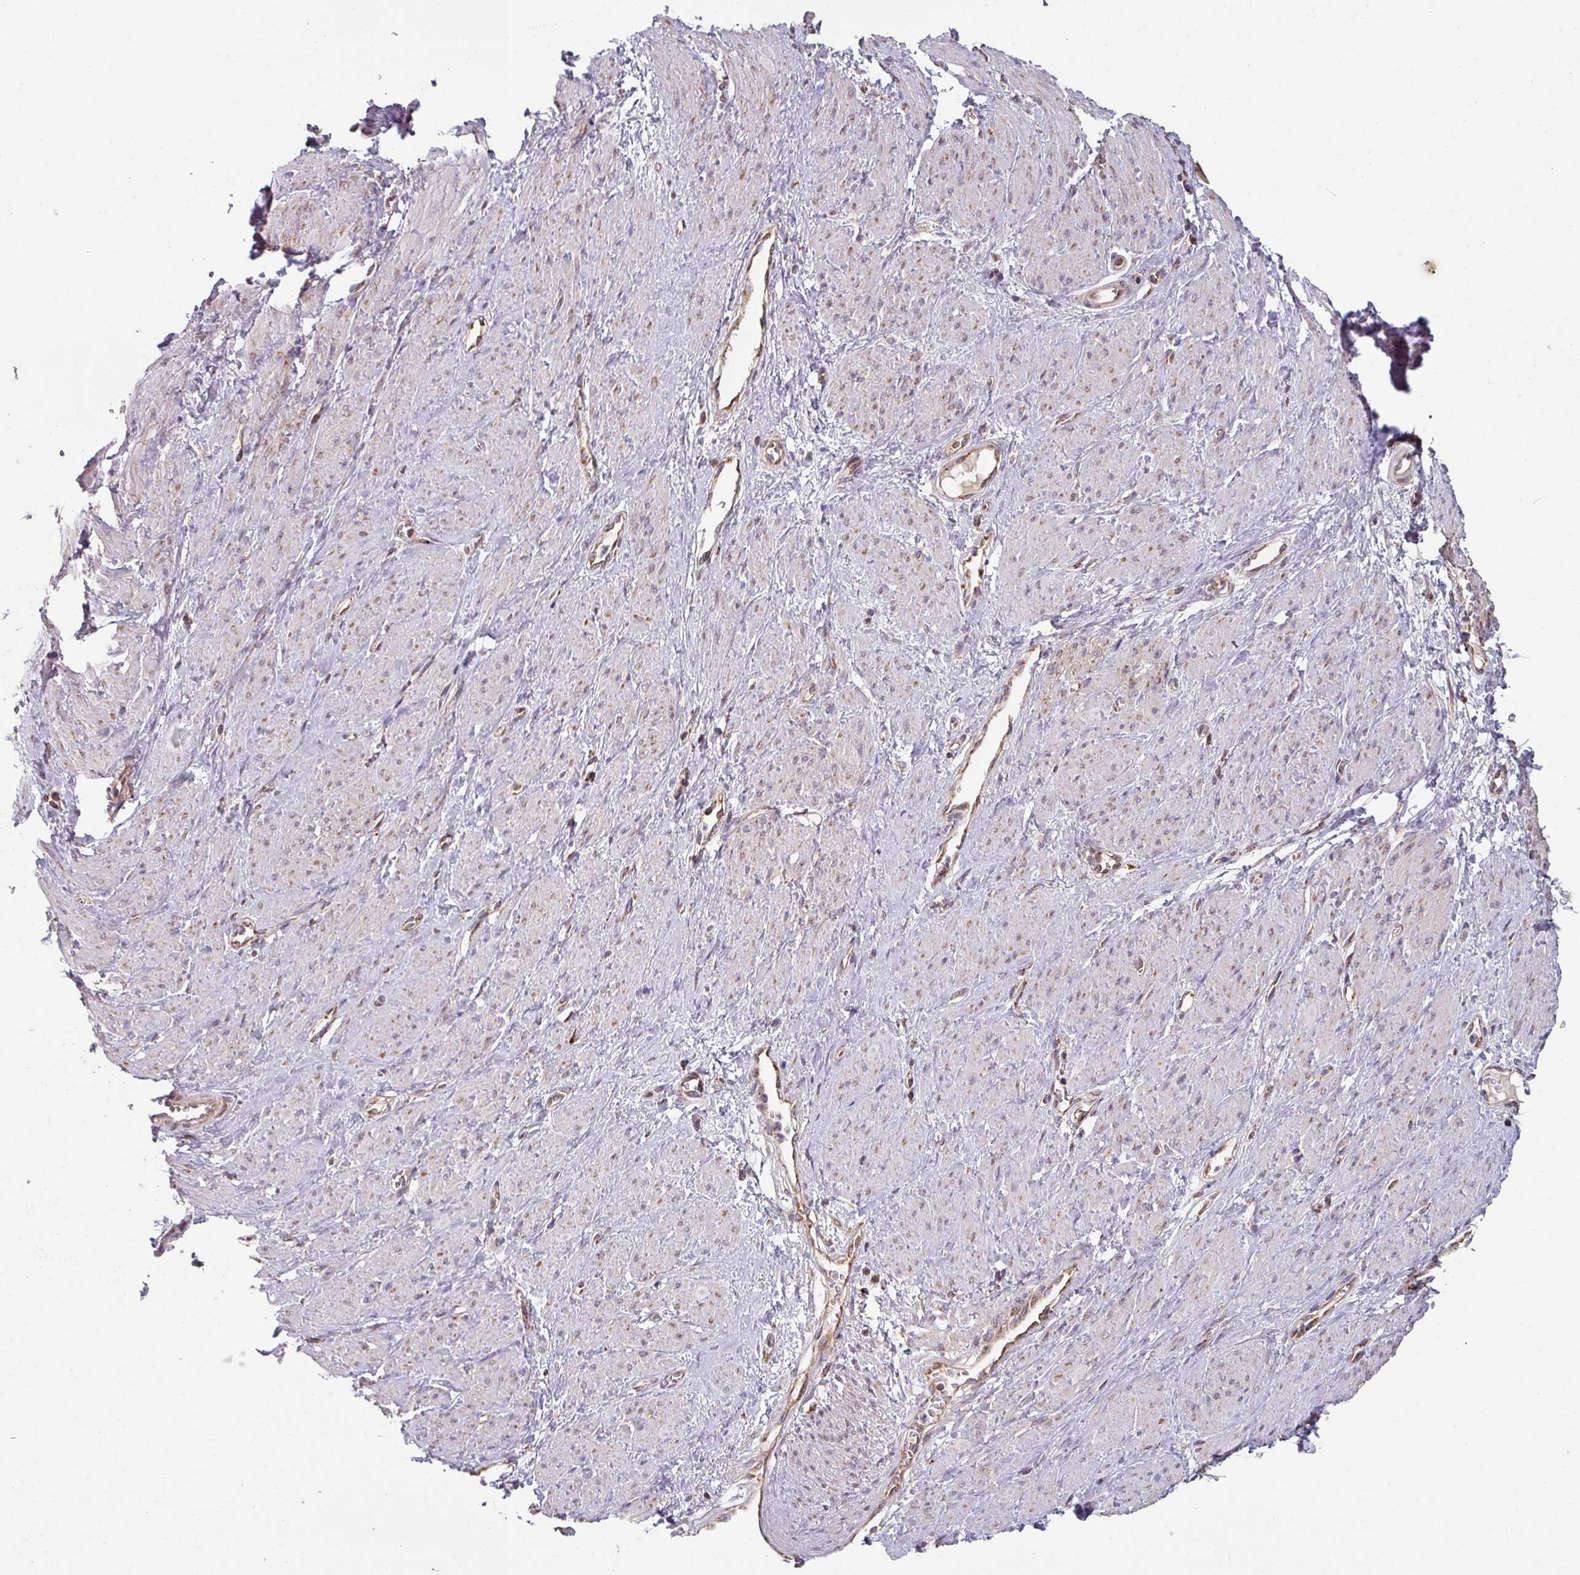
{"staining": {"intensity": "negative", "quantity": "none", "location": "none"}, "tissue": "smooth muscle", "cell_type": "Smooth muscle cells", "image_type": "normal", "snomed": [{"axis": "morphology", "description": "Normal tissue, NOS"}, {"axis": "topography", "description": "Smooth muscle"}, {"axis": "topography", "description": "Uterus"}], "caption": "IHC of benign smooth muscle displays no expression in smooth muscle cells. (Immunohistochemistry, brightfield microscopy, high magnification).", "gene": "MRPS16", "patient": {"sex": "female", "age": 39}}